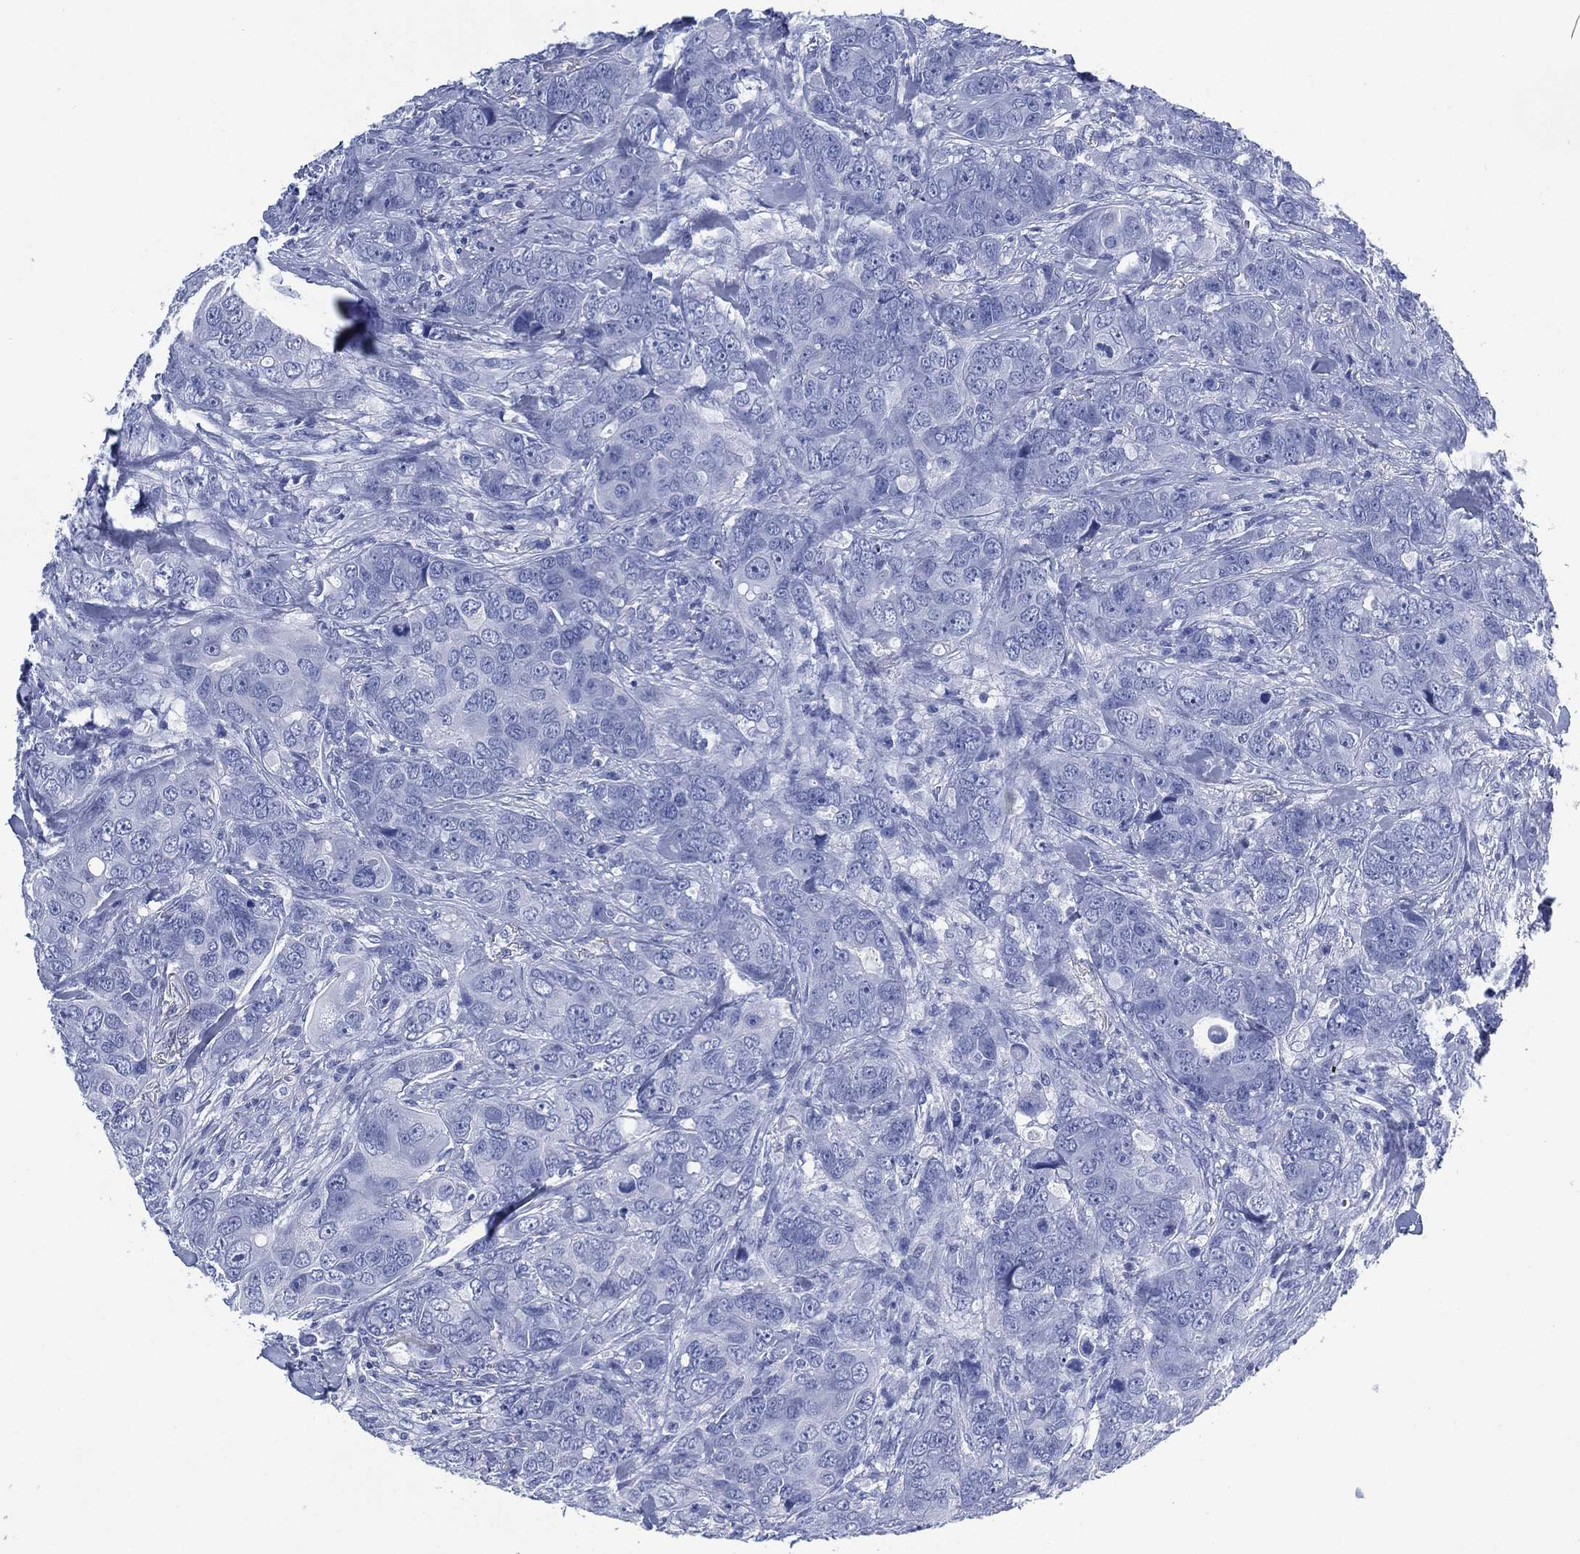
{"staining": {"intensity": "negative", "quantity": "none", "location": "none"}, "tissue": "breast cancer", "cell_type": "Tumor cells", "image_type": "cancer", "snomed": [{"axis": "morphology", "description": "Duct carcinoma"}, {"axis": "topography", "description": "Breast"}], "caption": "Immunohistochemistry micrograph of human breast cancer (infiltrating ductal carcinoma) stained for a protein (brown), which demonstrates no positivity in tumor cells.", "gene": "SIGLECL1", "patient": {"sex": "female", "age": 43}}